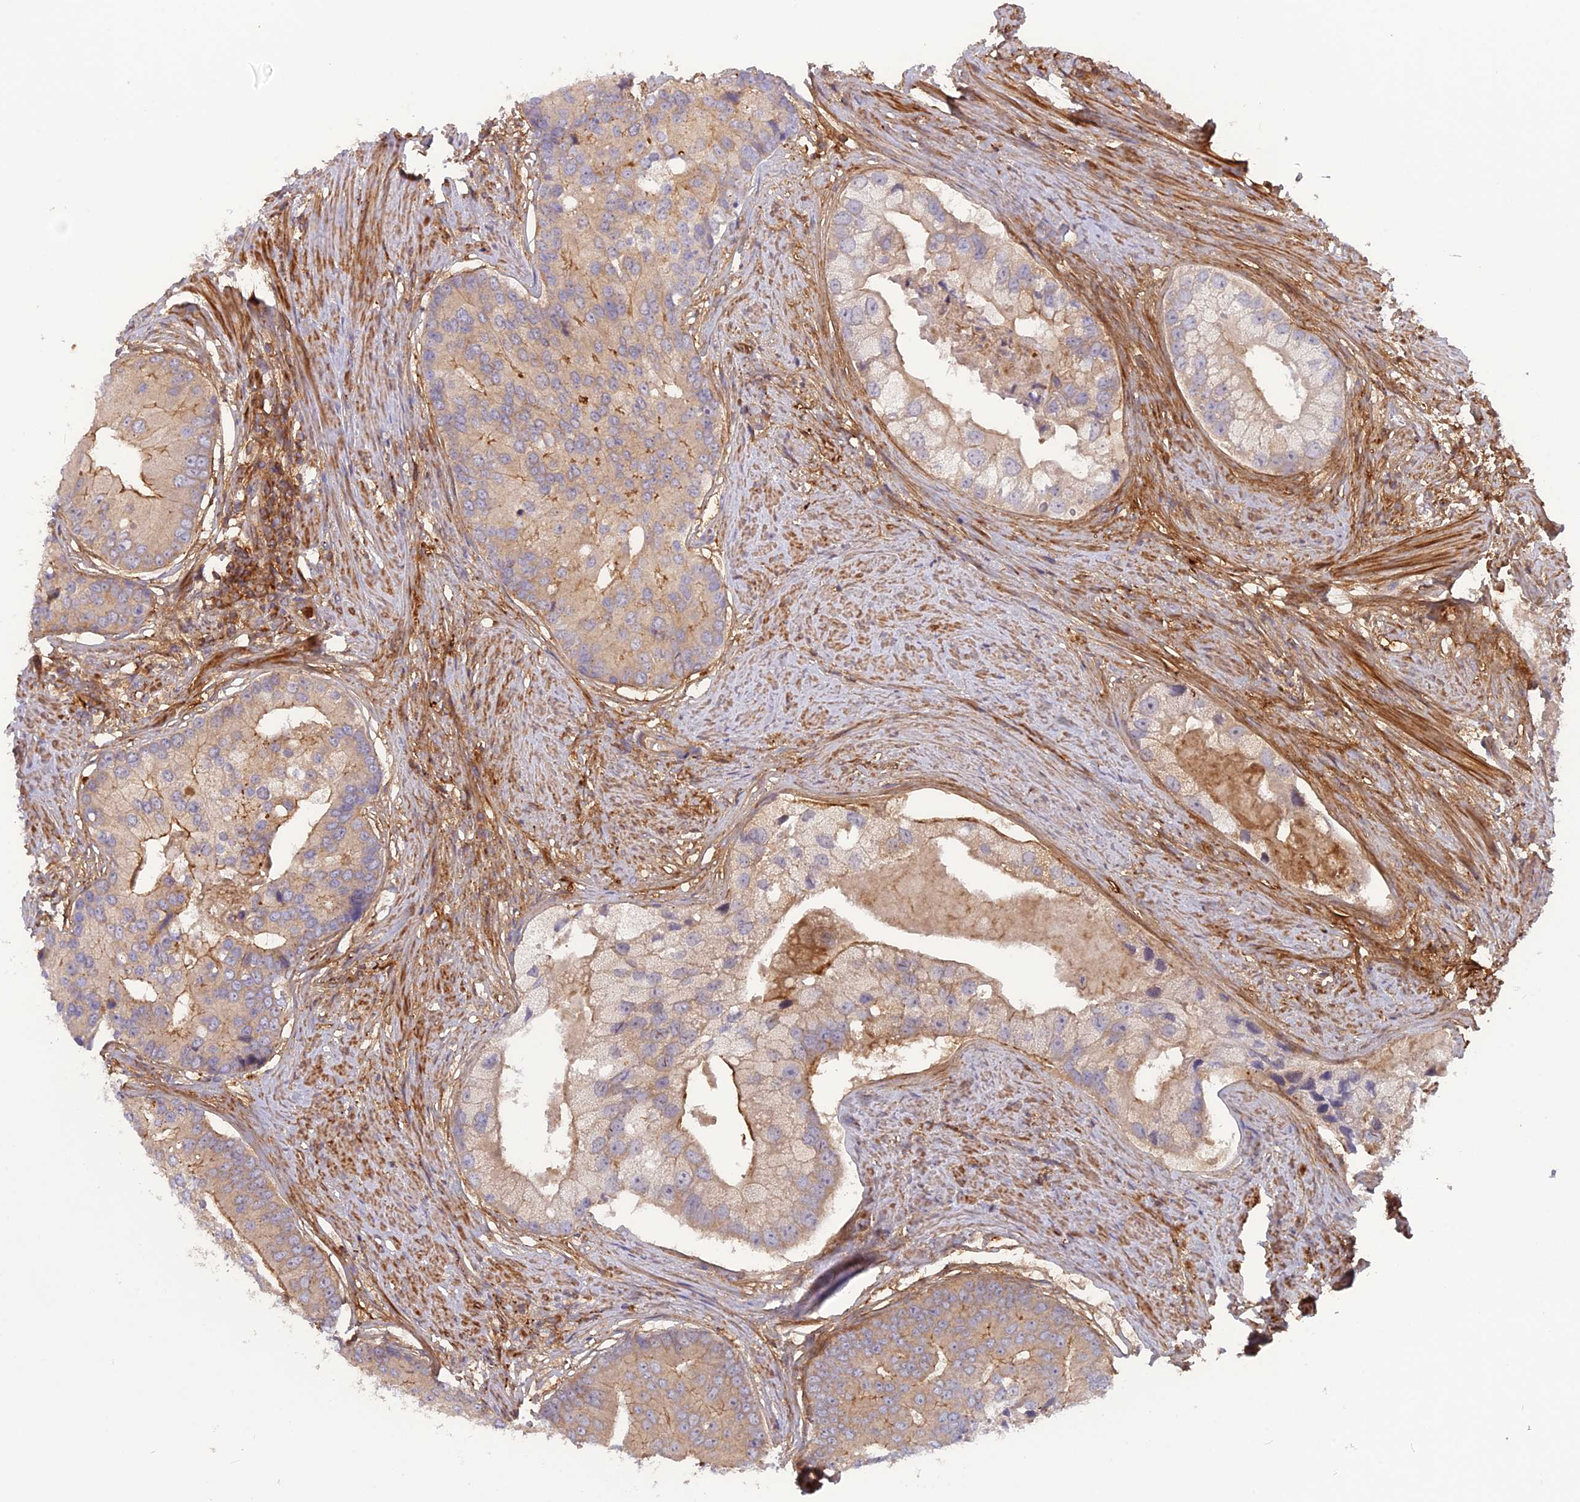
{"staining": {"intensity": "moderate", "quantity": "<25%", "location": "cytoplasmic/membranous"}, "tissue": "prostate cancer", "cell_type": "Tumor cells", "image_type": "cancer", "snomed": [{"axis": "morphology", "description": "Adenocarcinoma, High grade"}, {"axis": "topography", "description": "Prostate"}], "caption": "Immunohistochemical staining of high-grade adenocarcinoma (prostate) exhibits low levels of moderate cytoplasmic/membranous positivity in approximately <25% of tumor cells.", "gene": "CPNE7", "patient": {"sex": "male", "age": 62}}